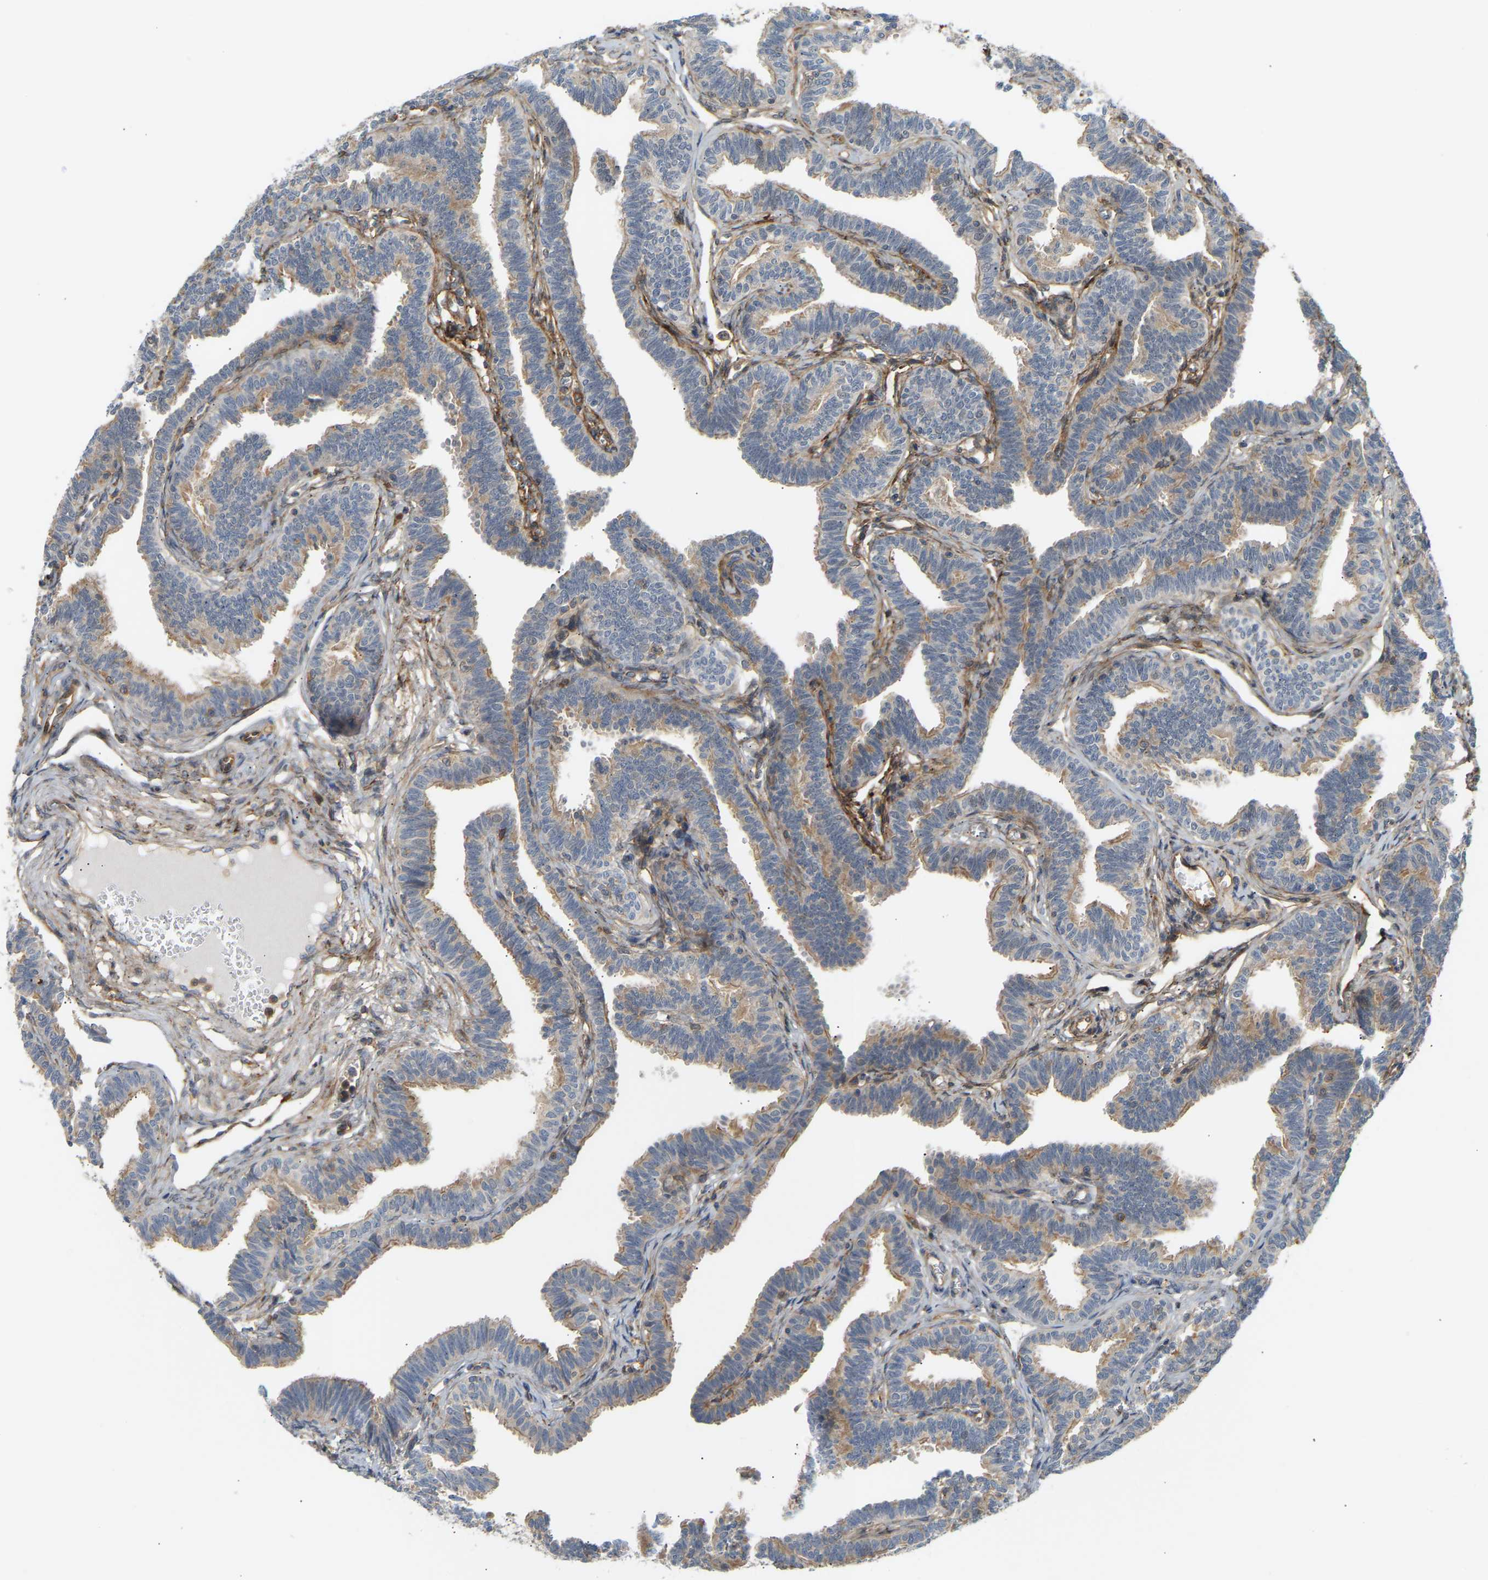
{"staining": {"intensity": "moderate", "quantity": "<25%", "location": "cytoplasmic/membranous"}, "tissue": "fallopian tube", "cell_type": "Glandular cells", "image_type": "normal", "snomed": [{"axis": "morphology", "description": "Normal tissue, NOS"}, {"axis": "topography", "description": "Fallopian tube"}, {"axis": "topography", "description": "Ovary"}], "caption": "Immunohistochemical staining of normal fallopian tube exhibits low levels of moderate cytoplasmic/membranous expression in approximately <25% of glandular cells.", "gene": "PLCG2", "patient": {"sex": "female", "age": 23}}